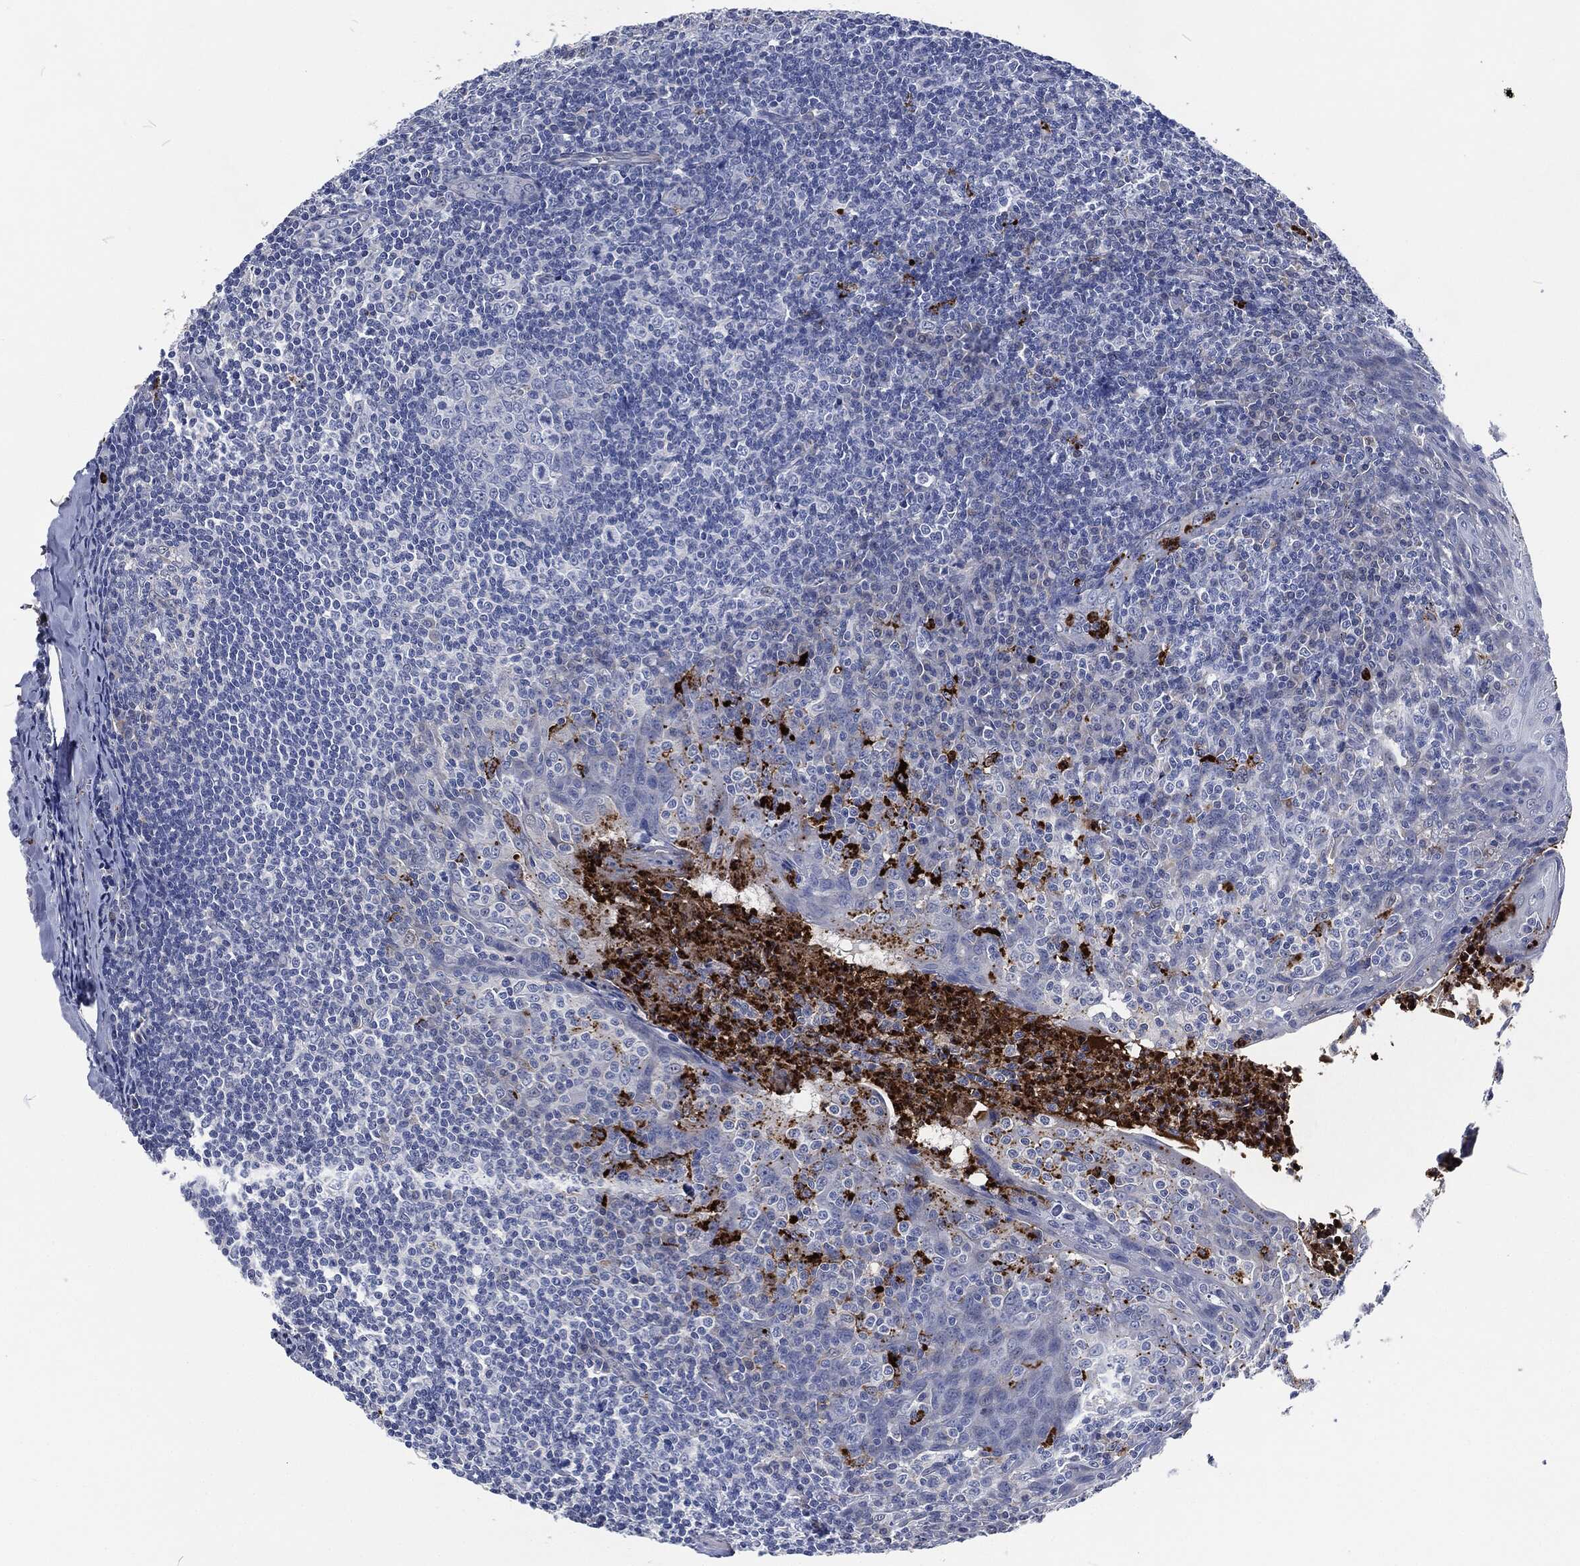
{"staining": {"intensity": "strong", "quantity": "<25%", "location": "cytoplasmic/membranous"}, "tissue": "tonsil", "cell_type": "Germinal center cells", "image_type": "normal", "snomed": [{"axis": "morphology", "description": "Normal tissue, NOS"}, {"axis": "topography", "description": "Tonsil"}], "caption": "Human tonsil stained for a protein (brown) shows strong cytoplasmic/membranous positive positivity in approximately <25% of germinal center cells.", "gene": "MPO", "patient": {"sex": "male", "age": 20}}